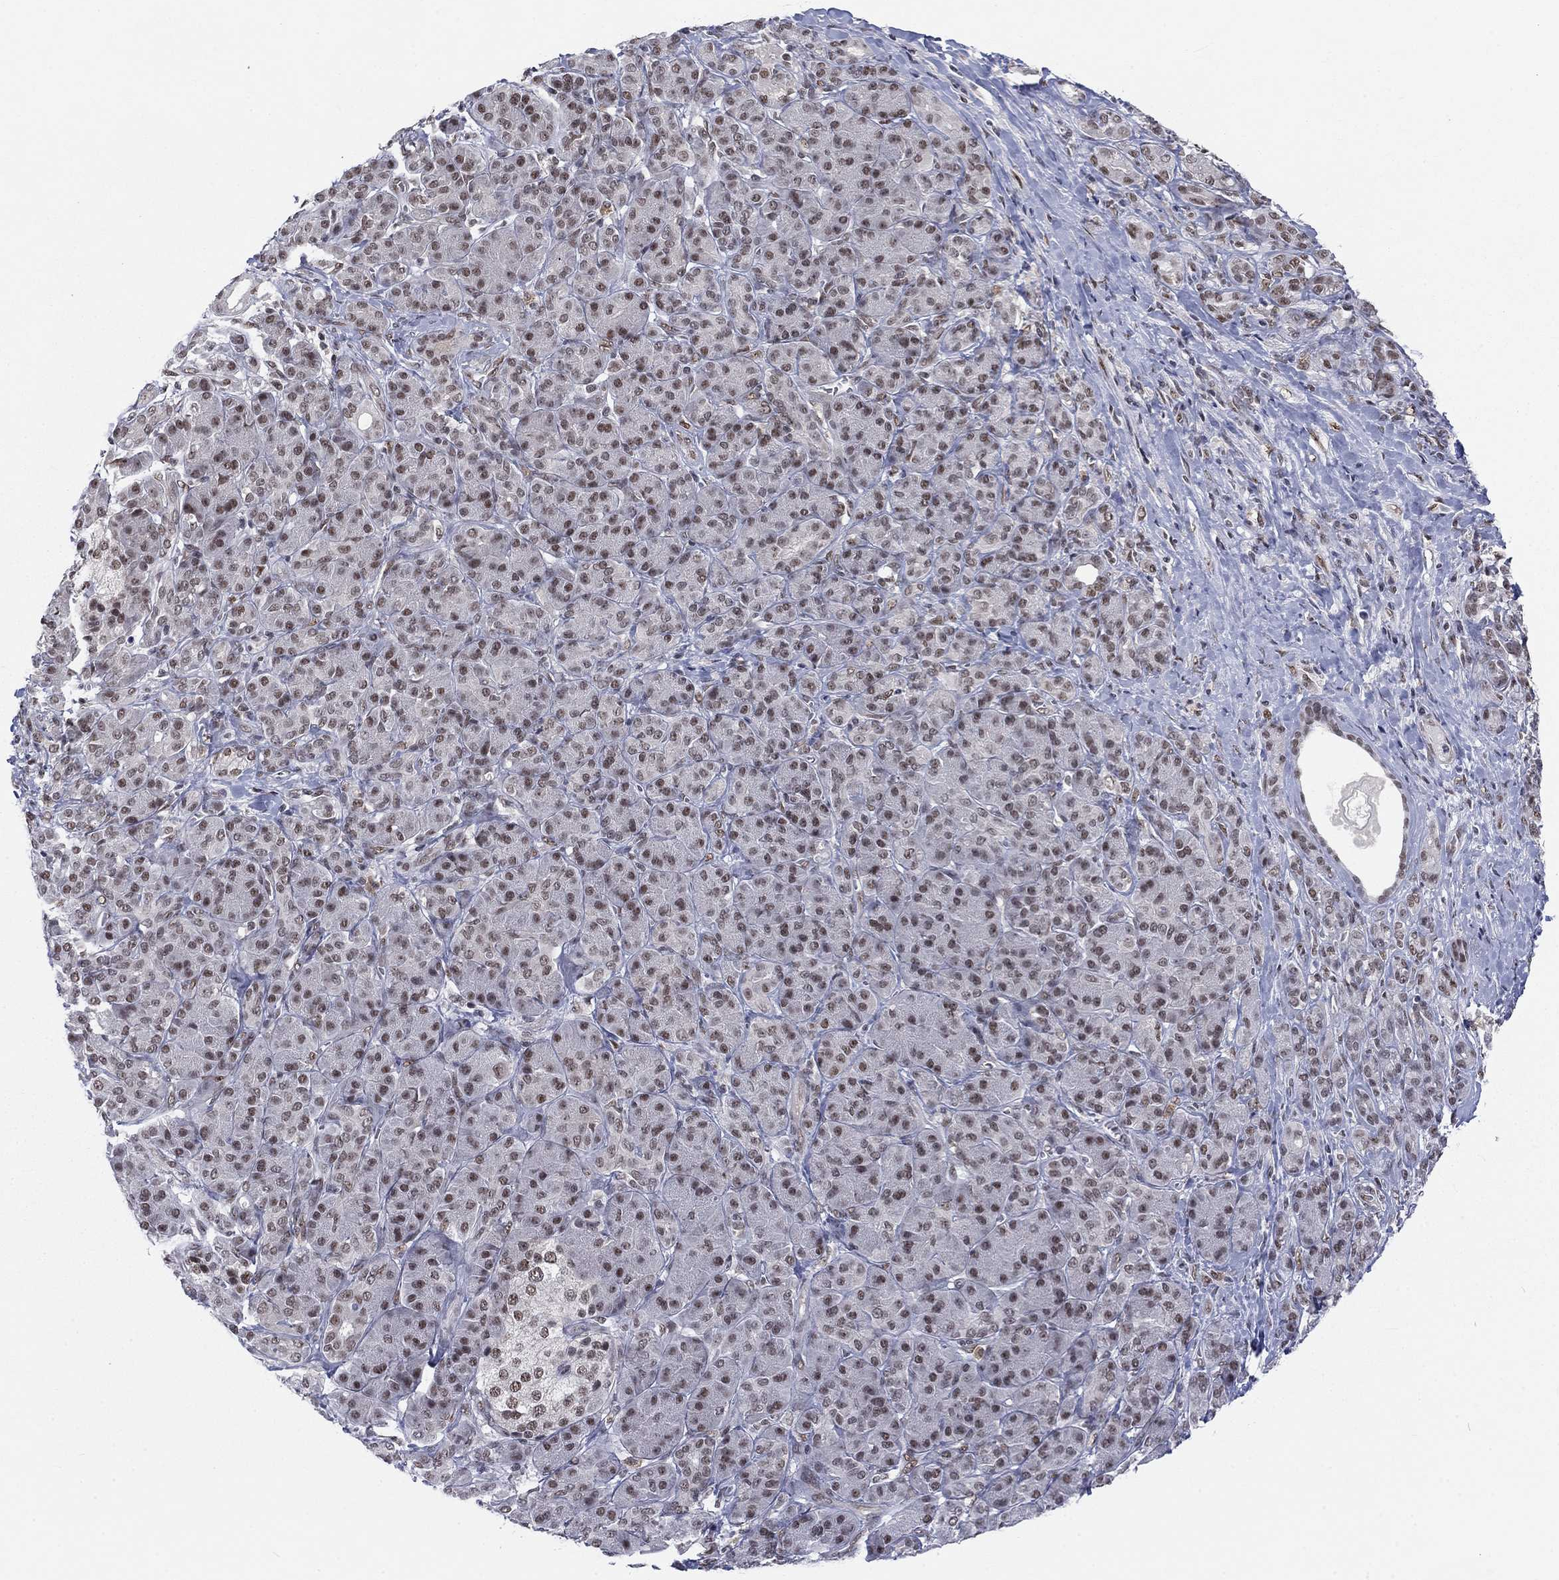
{"staining": {"intensity": "moderate", "quantity": ">75%", "location": "nuclear"}, "tissue": "pancreatic cancer", "cell_type": "Tumor cells", "image_type": "cancer", "snomed": [{"axis": "morphology", "description": "Adenocarcinoma, NOS"}, {"axis": "topography", "description": "Pancreas"}], "caption": "Immunohistochemical staining of human pancreatic cancer reveals medium levels of moderate nuclear protein positivity in about >75% of tumor cells.", "gene": "FYTTD1", "patient": {"sex": "male", "age": 61}}